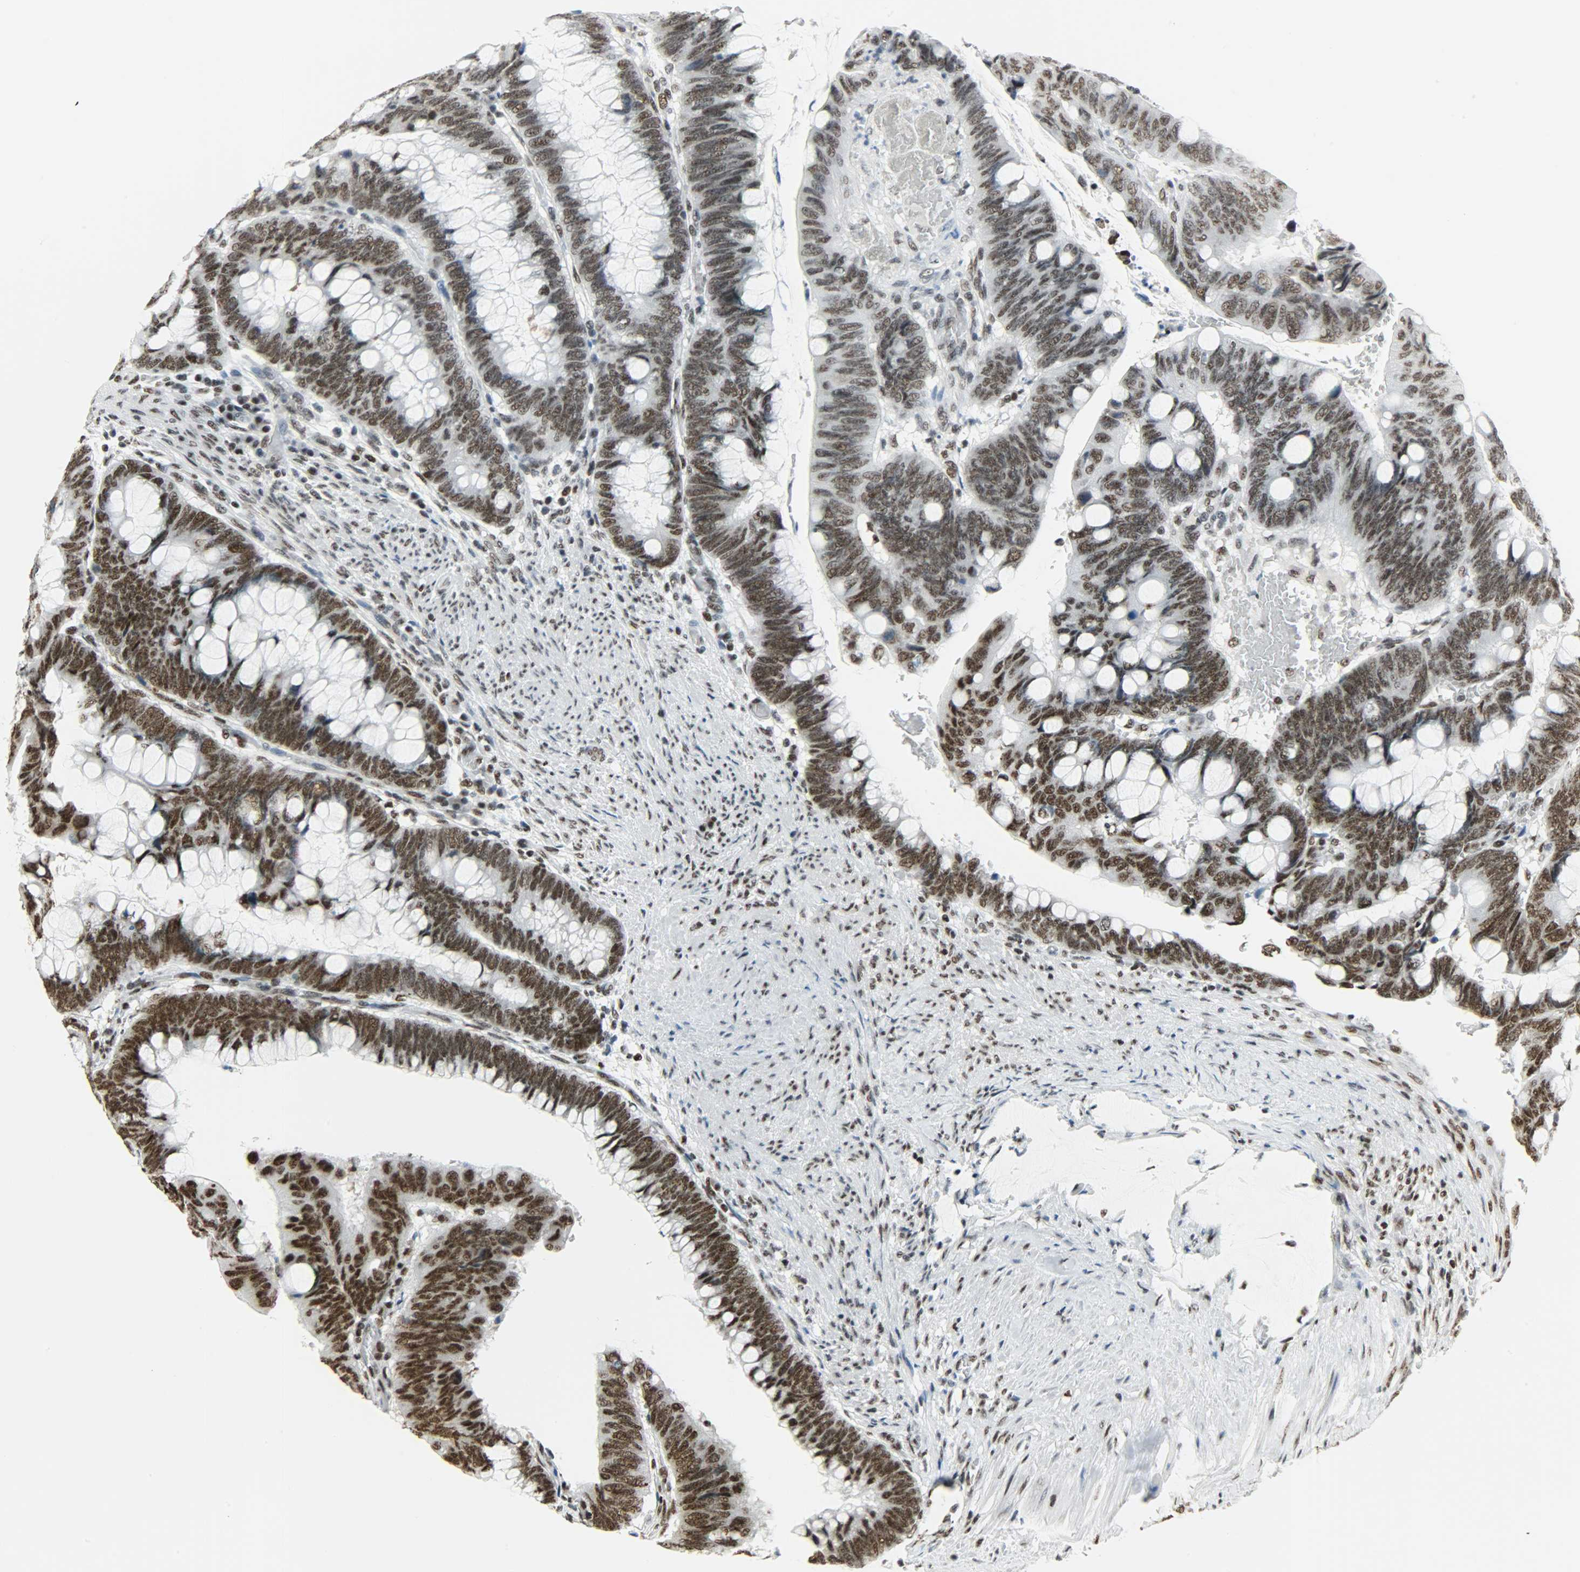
{"staining": {"intensity": "strong", "quantity": ">75%", "location": "nuclear"}, "tissue": "colorectal cancer", "cell_type": "Tumor cells", "image_type": "cancer", "snomed": [{"axis": "morphology", "description": "Normal tissue, NOS"}, {"axis": "morphology", "description": "Adenocarcinoma, NOS"}, {"axis": "topography", "description": "Rectum"}], "caption": "This is a micrograph of immunohistochemistry (IHC) staining of colorectal adenocarcinoma, which shows strong expression in the nuclear of tumor cells.", "gene": "SNRPA", "patient": {"sex": "male", "age": 92}}